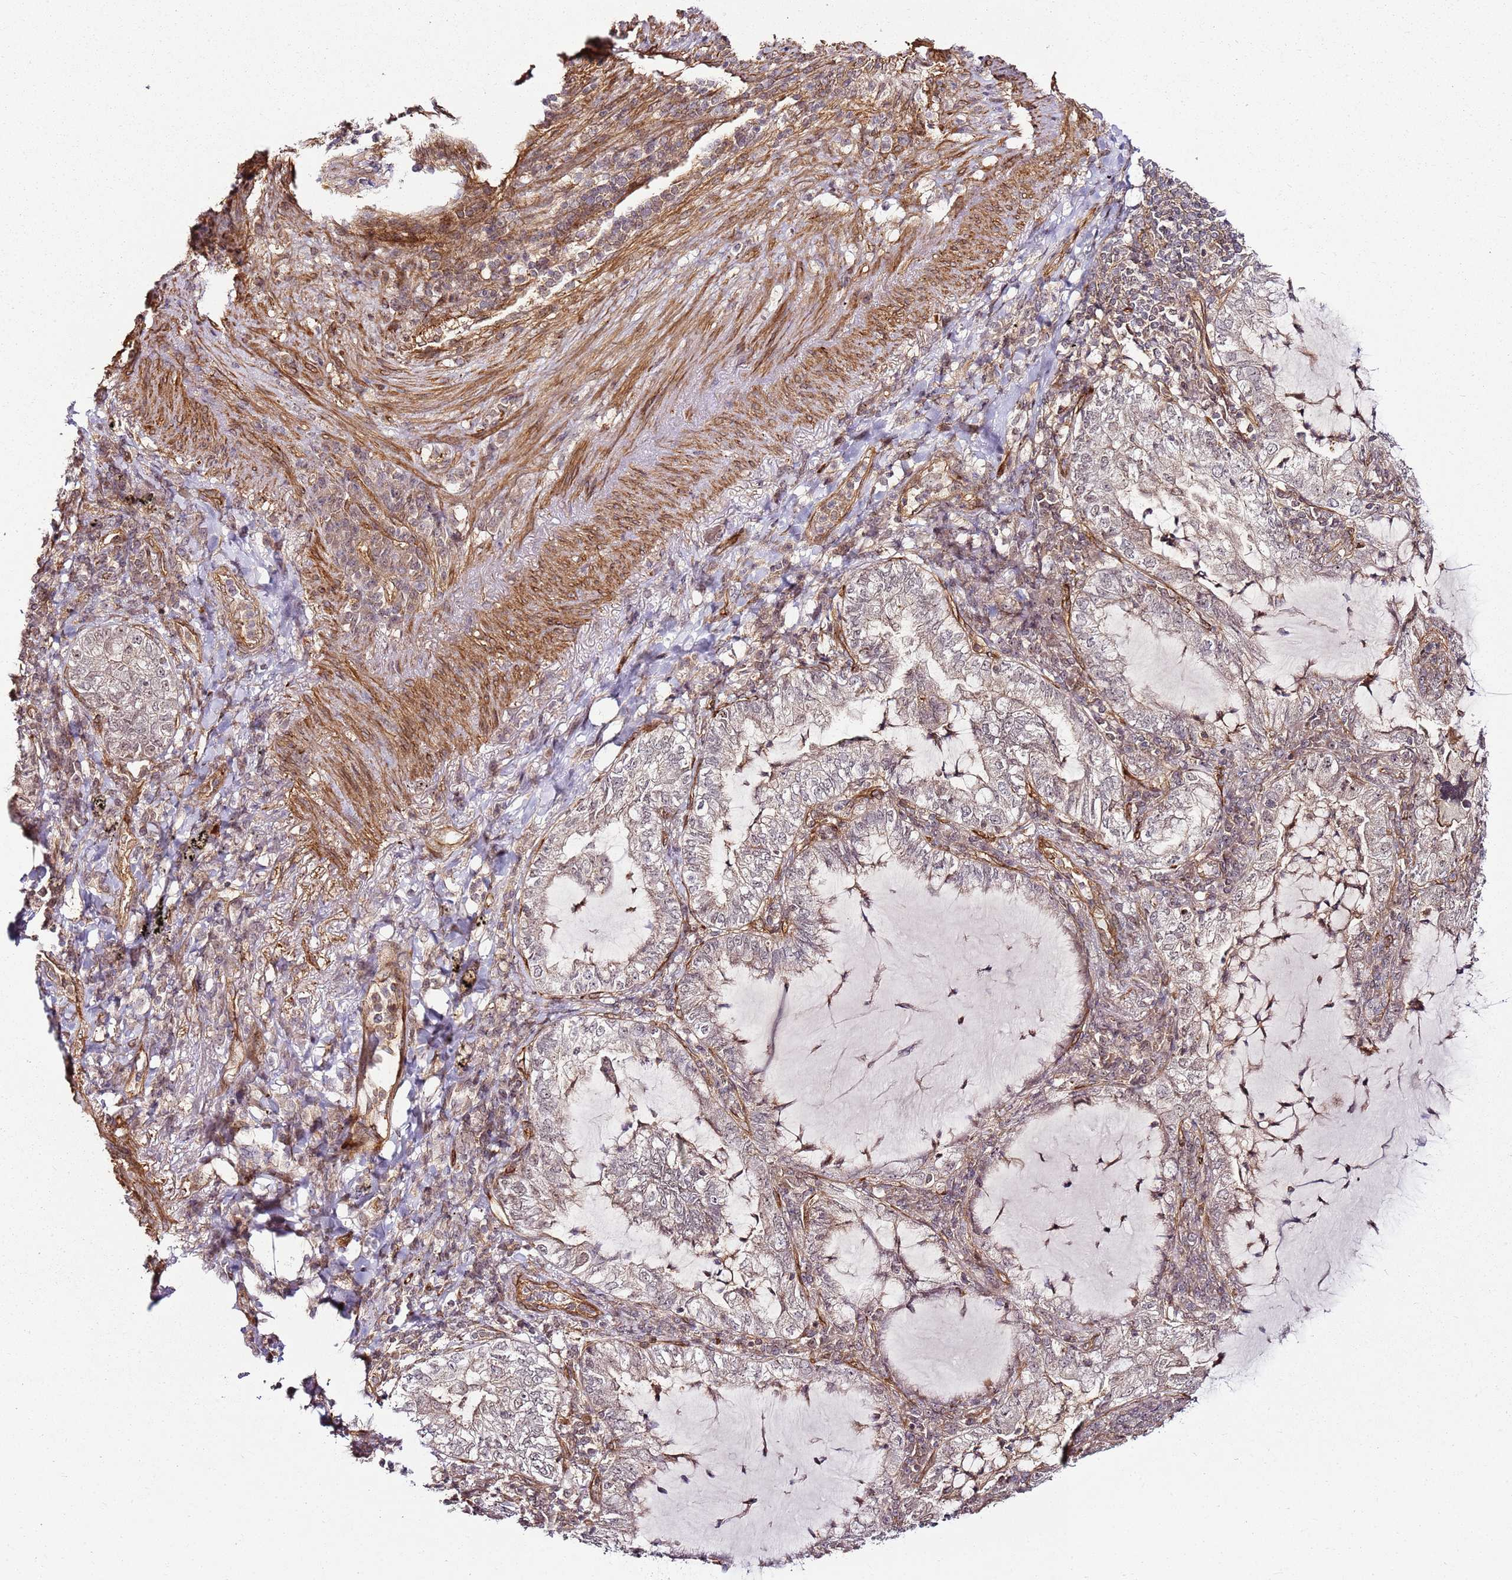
{"staining": {"intensity": "weak", "quantity": "25%-75%", "location": "nuclear"}, "tissue": "lung cancer", "cell_type": "Tumor cells", "image_type": "cancer", "snomed": [{"axis": "morphology", "description": "Adenocarcinoma, NOS"}, {"axis": "topography", "description": "Lung"}], "caption": "Lung cancer tissue shows weak nuclear expression in approximately 25%-75% of tumor cells, visualized by immunohistochemistry.", "gene": "CCNYL1", "patient": {"sex": "female", "age": 73}}